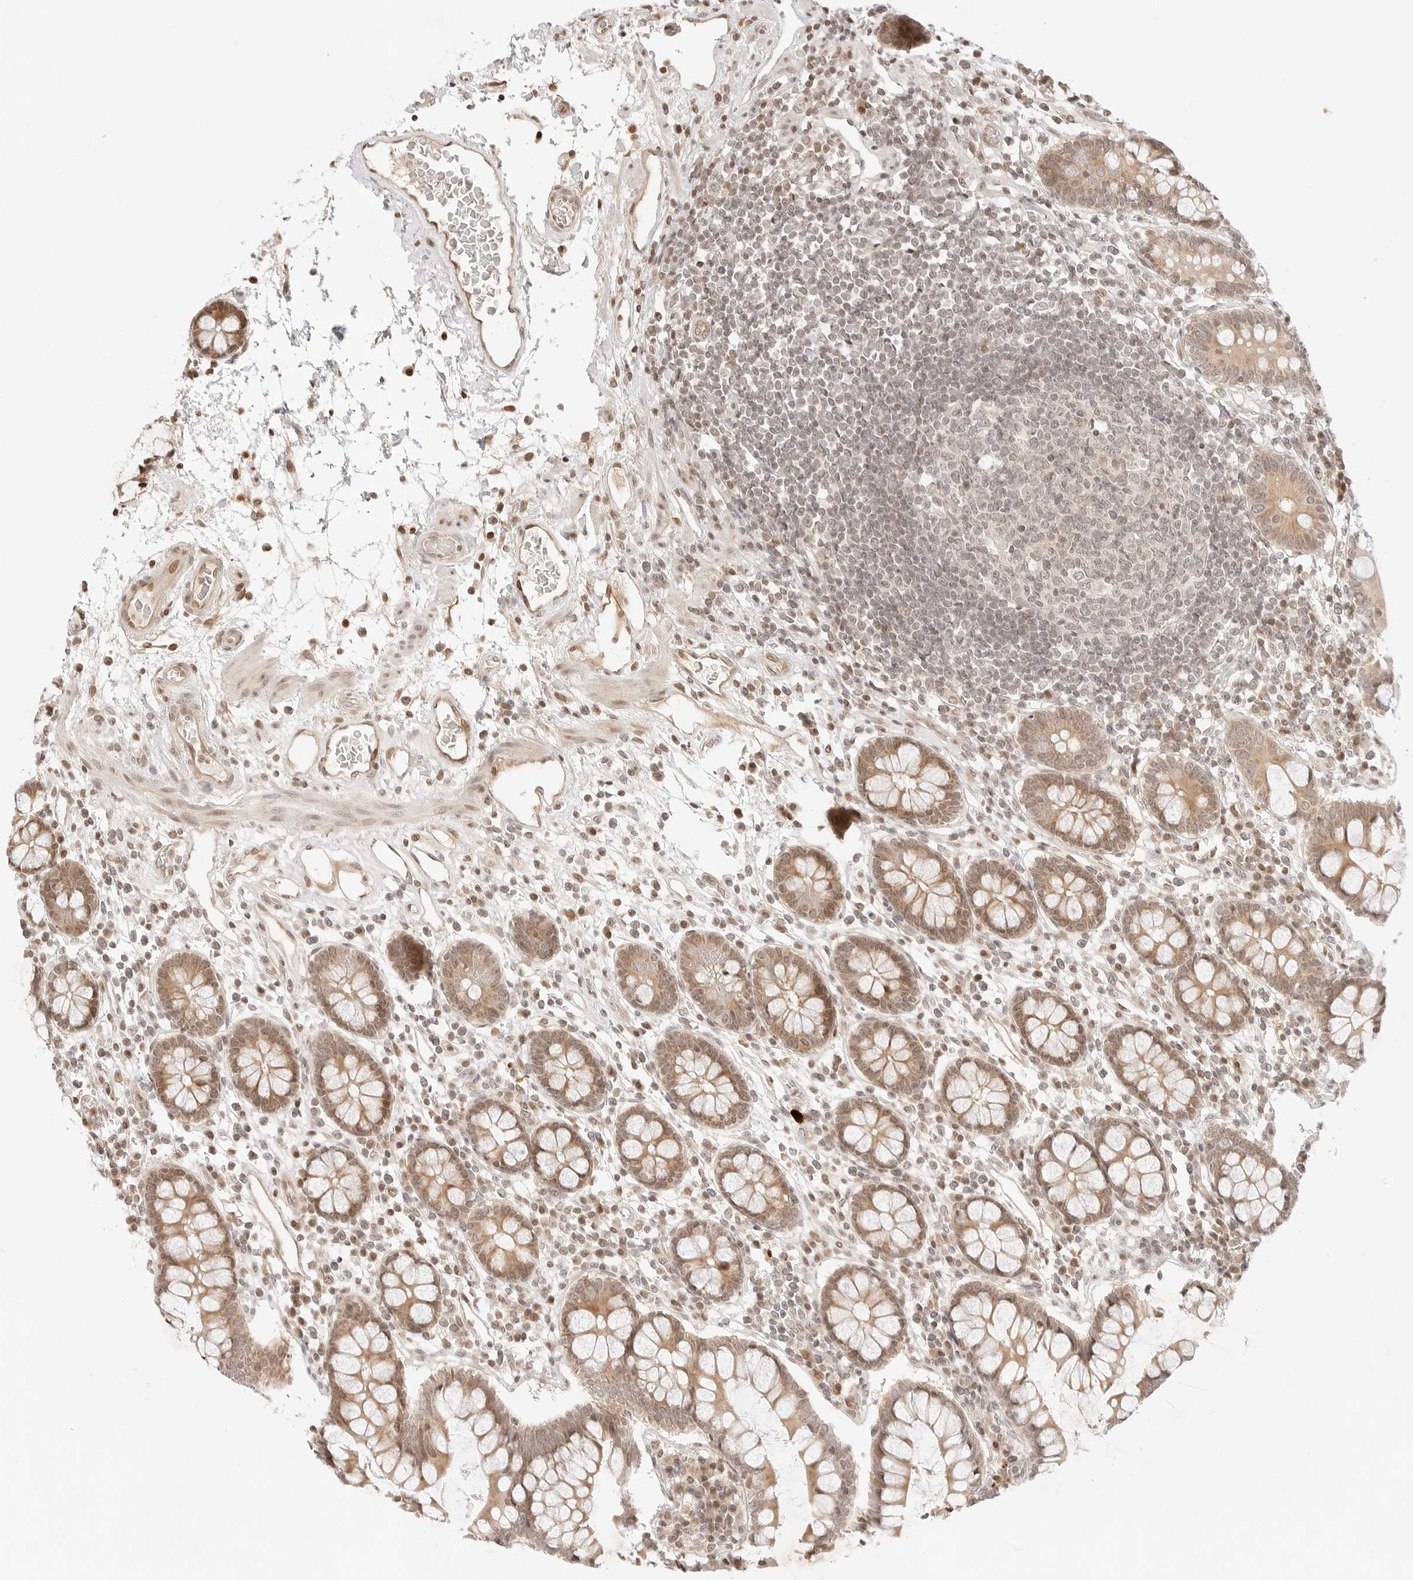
{"staining": {"intensity": "moderate", "quantity": ">75%", "location": "cytoplasmic/membranous,nuclear"}, "tissue": "colon", "cell_type": "Endothelial cells", "image_type": "normal", "snomed": [{"axis": "morphology", "description": "Normal tissue, NOS"}, {"axis": "topography", "description": "Colon"}], "caption": "Normal colon was stained to show a protein in brown. There is medium levels of moderate cytoplasmic/membranous,nuclear staining in approximately >75% of endothelial cells. (Stains: DAB in brown, nuclei in blue, Microscopy: brightfield microscopy at high magnification).", "gene": "RPS6KL1", "patient": {"sex": "female", "age": 79}}